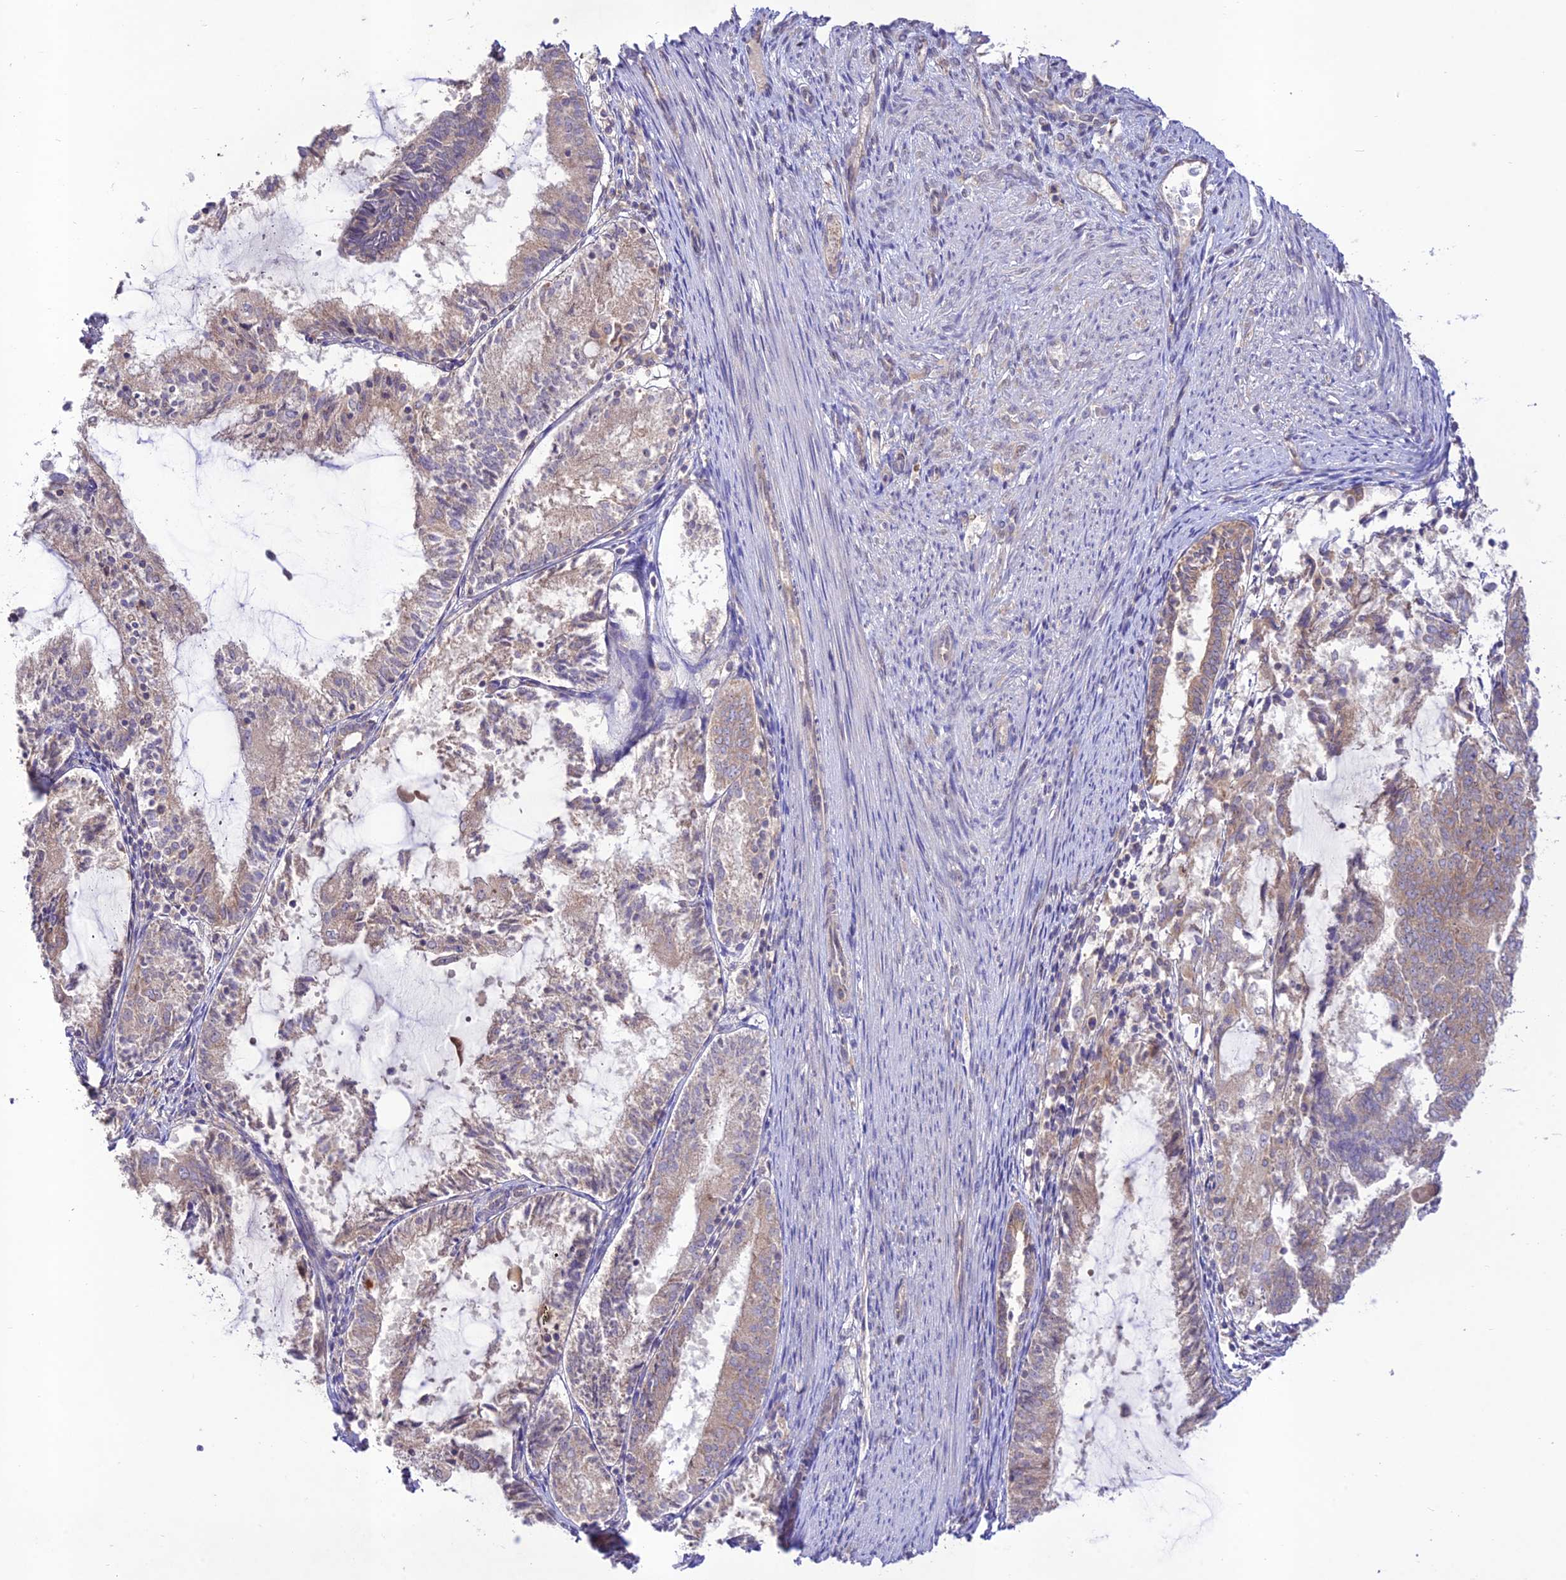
{"staining": {"intensity": "weak", "quantity": "25%-75%", "location": "cytoplasmic/membranous"}, "tissue": "endometrial cancer", "cell_type": "Tumor cells", "image_type": "cancer", "snomed": [{"axis": "morphology", "description": "Adenocarcinoma, NOS"}, {"axis": "topography", "description": "Endometrium"}], "caption": "Weak cytoplasmic/membranous staining is seen in about 25%-75% of tumor cells in adenocarcinoma (endometrial).", "gene": "TMEM259", "patient": {"sex": "female", "age": 81}}